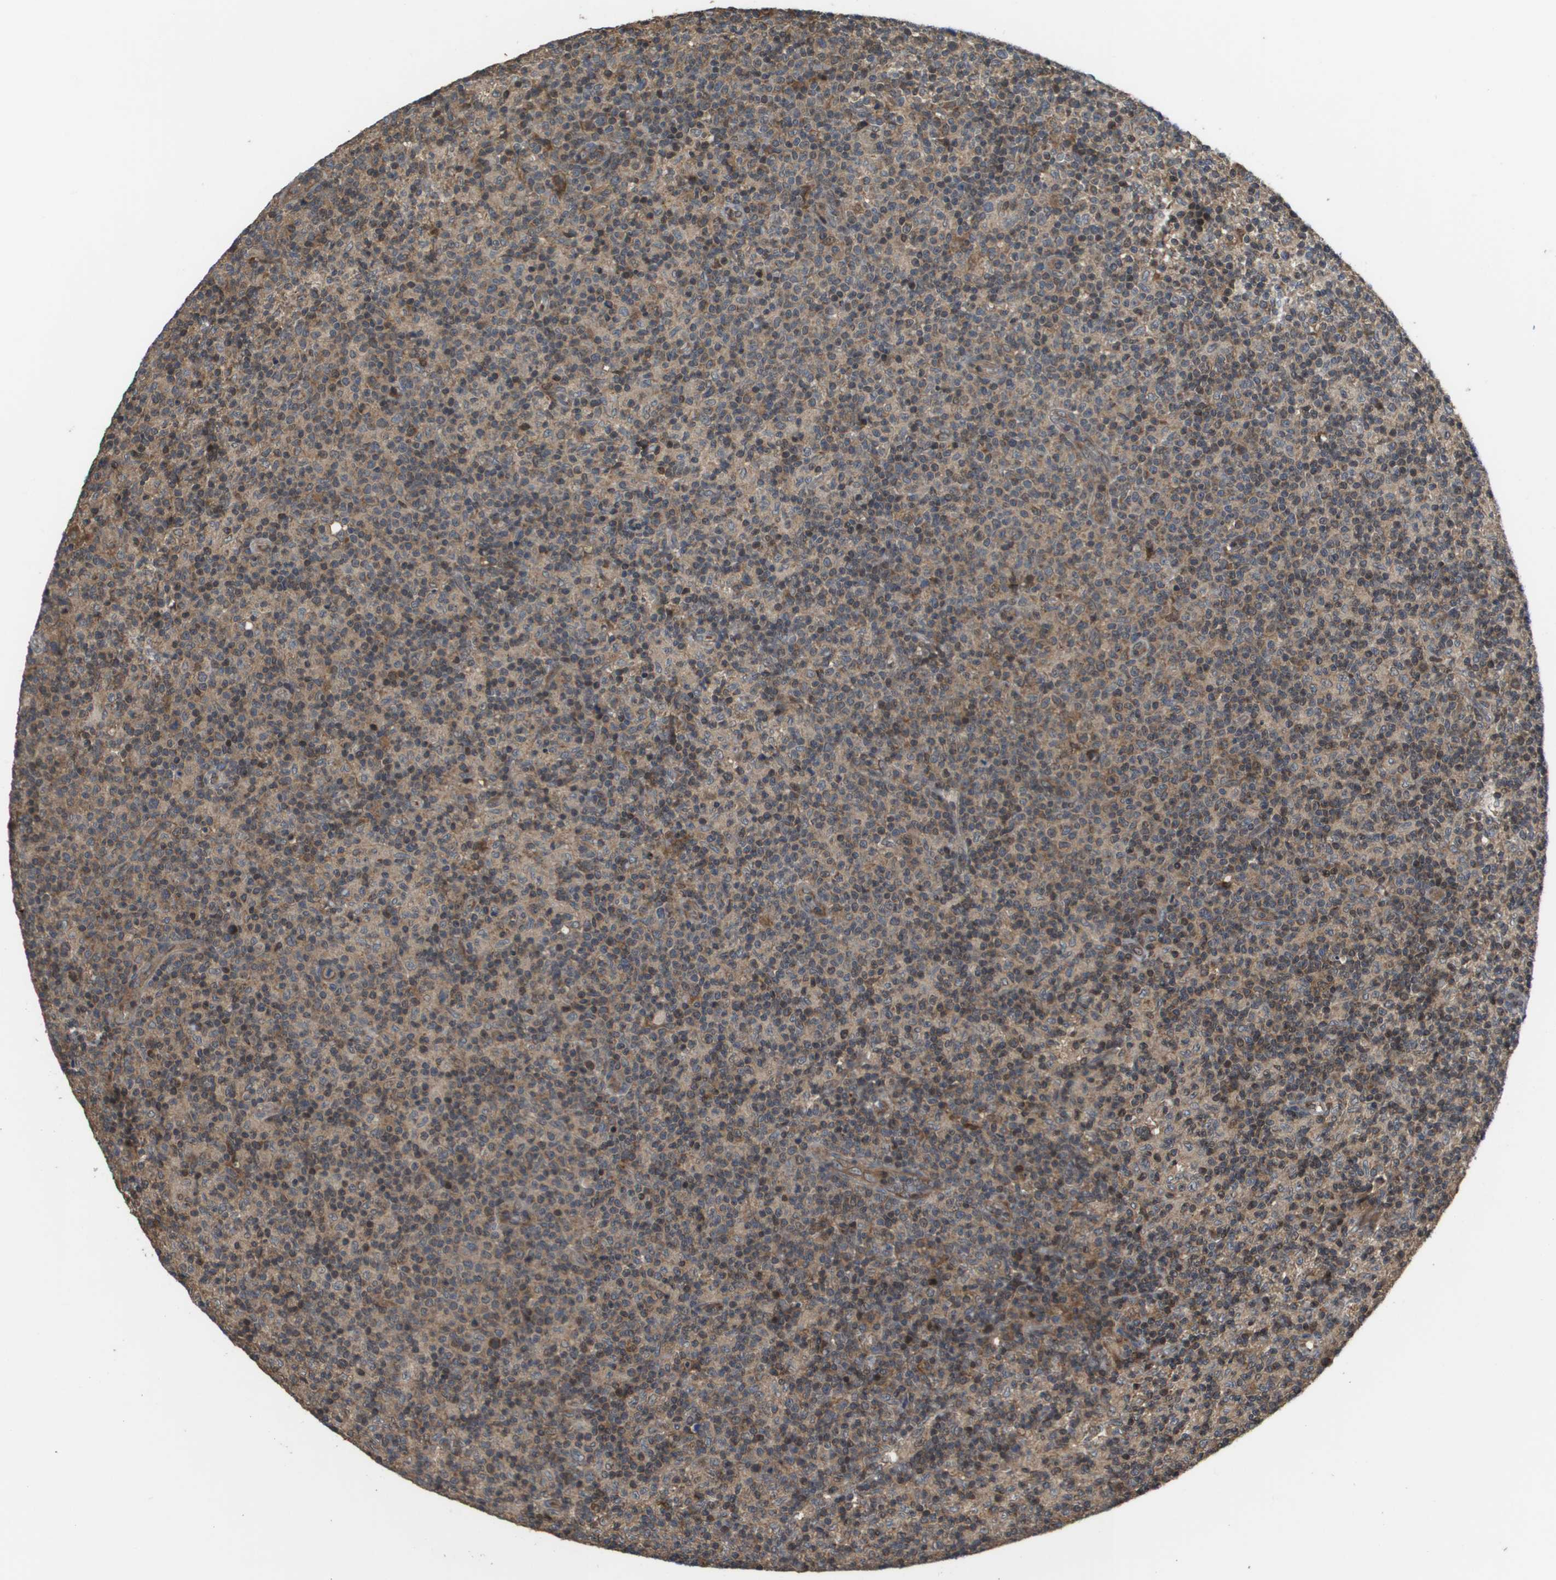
{"staining": {"intensity": "moderate", "quantity": "25%-75%", "location": "cytoplasmic/membranous"}, "tissue": "lymph node", "cell_type": "Non-germinal center cells", "image_type": "normal", "snomed": [{"axis": "morphology", "description": "Normal tissue, NOS"}, {"axis": "morphology", "description": "Inflammation, NOS"}, {"axis": "topography", "description": "Lymph node"}], "caption": "Human lymph node stained with a brown dye shows moderate cytoplasmic/membranous positive positivity in about 25%-75% of non-germinal center cells.", "gene": "RBM38", "patient": {"sex": "male", "age": 55}}